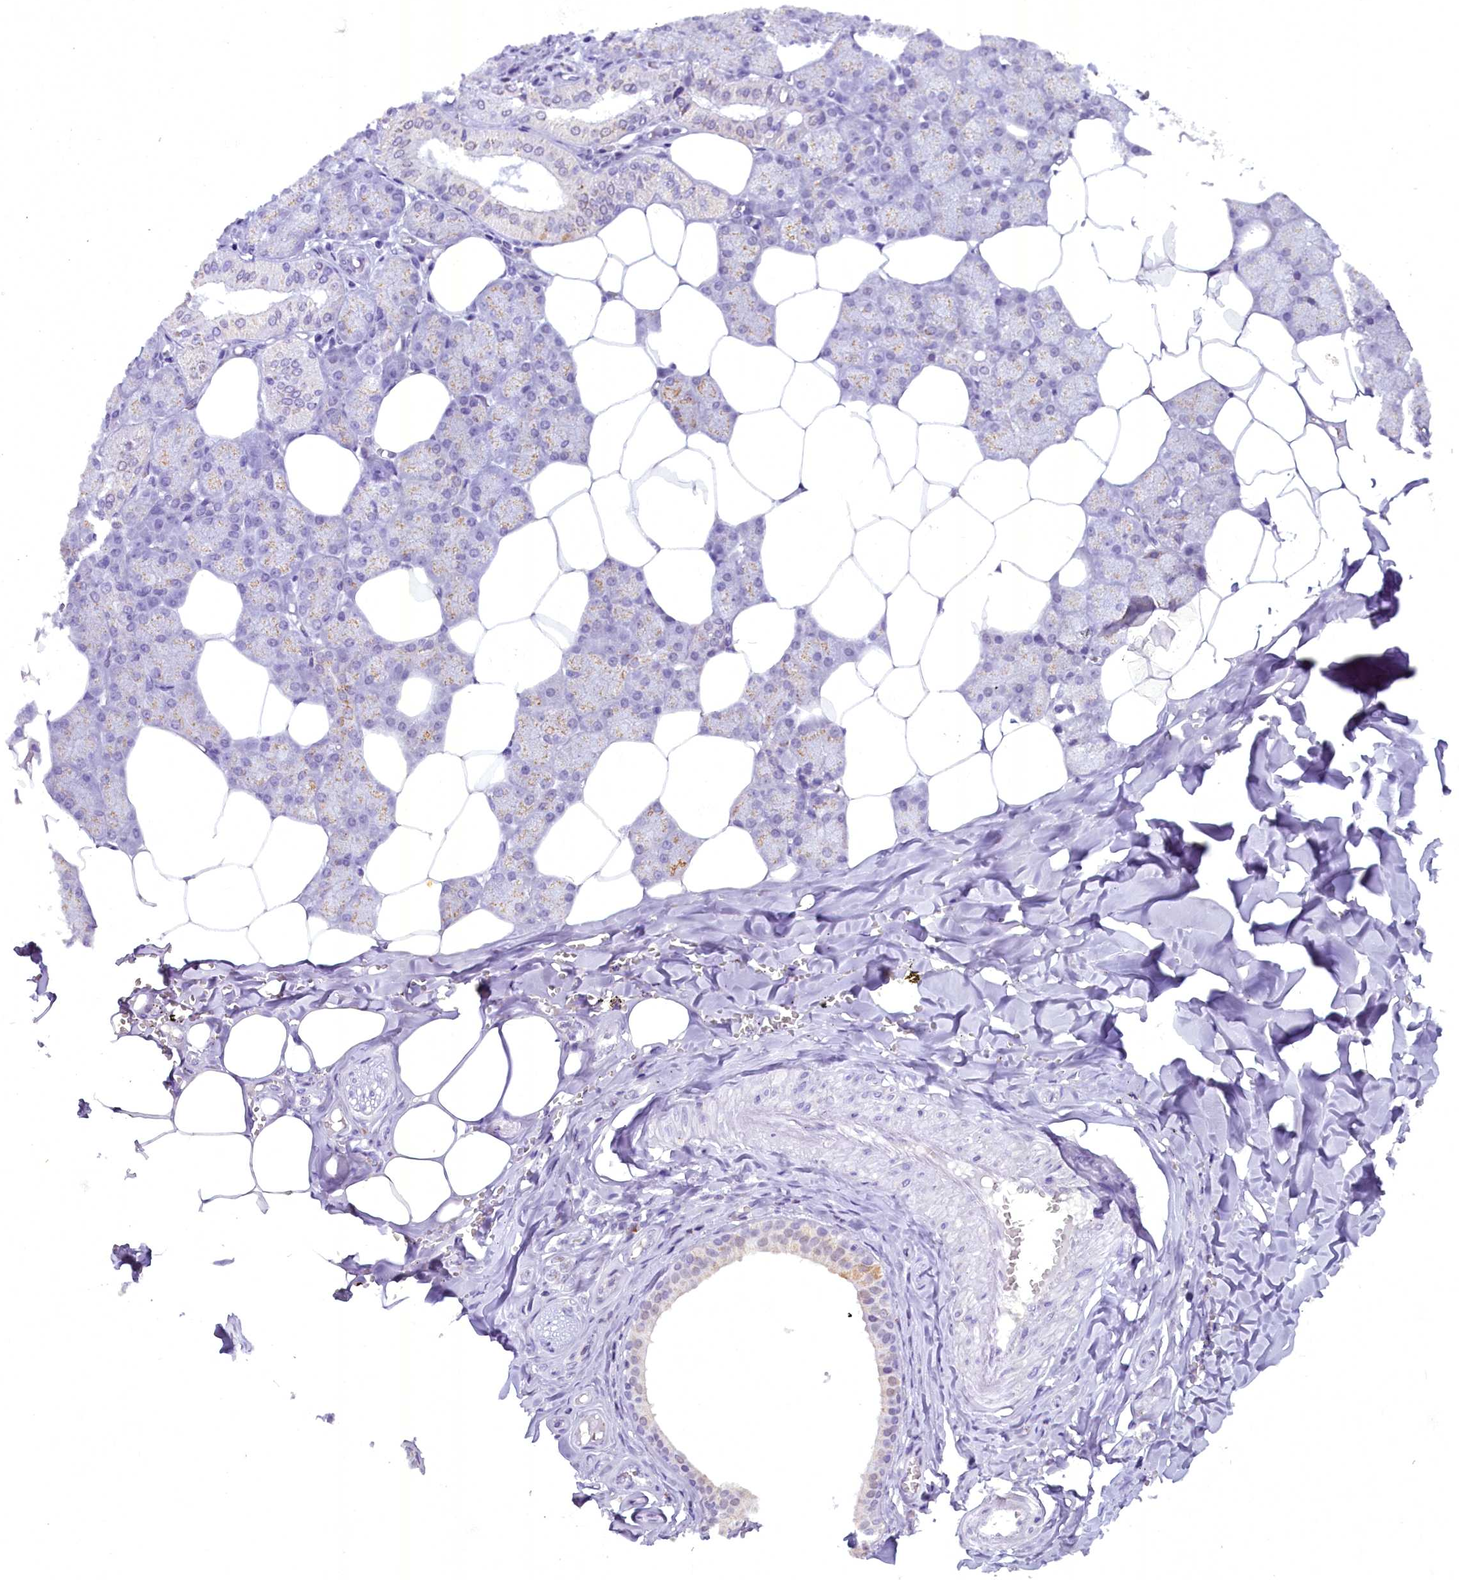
{"staining": {"intensity": "weak", "quantity": "<25%", "location": "cytoplasmic/membranous"}, "tissue": "salivary gland", "cell_type": "Glandular cells", "image_type": "normal", "snomed": [{"axis": "morphology", "description": "Normal tissue, NOS"}, {"axis": "topography", "description": "Salivary gland"}], "caption": "Salivary gland stained for a protein using immunohistochemistry (IHC) shows no positivity glandular cells.", "gene": "NCBP1", "patient": {"sex": "male", "age": 62}}